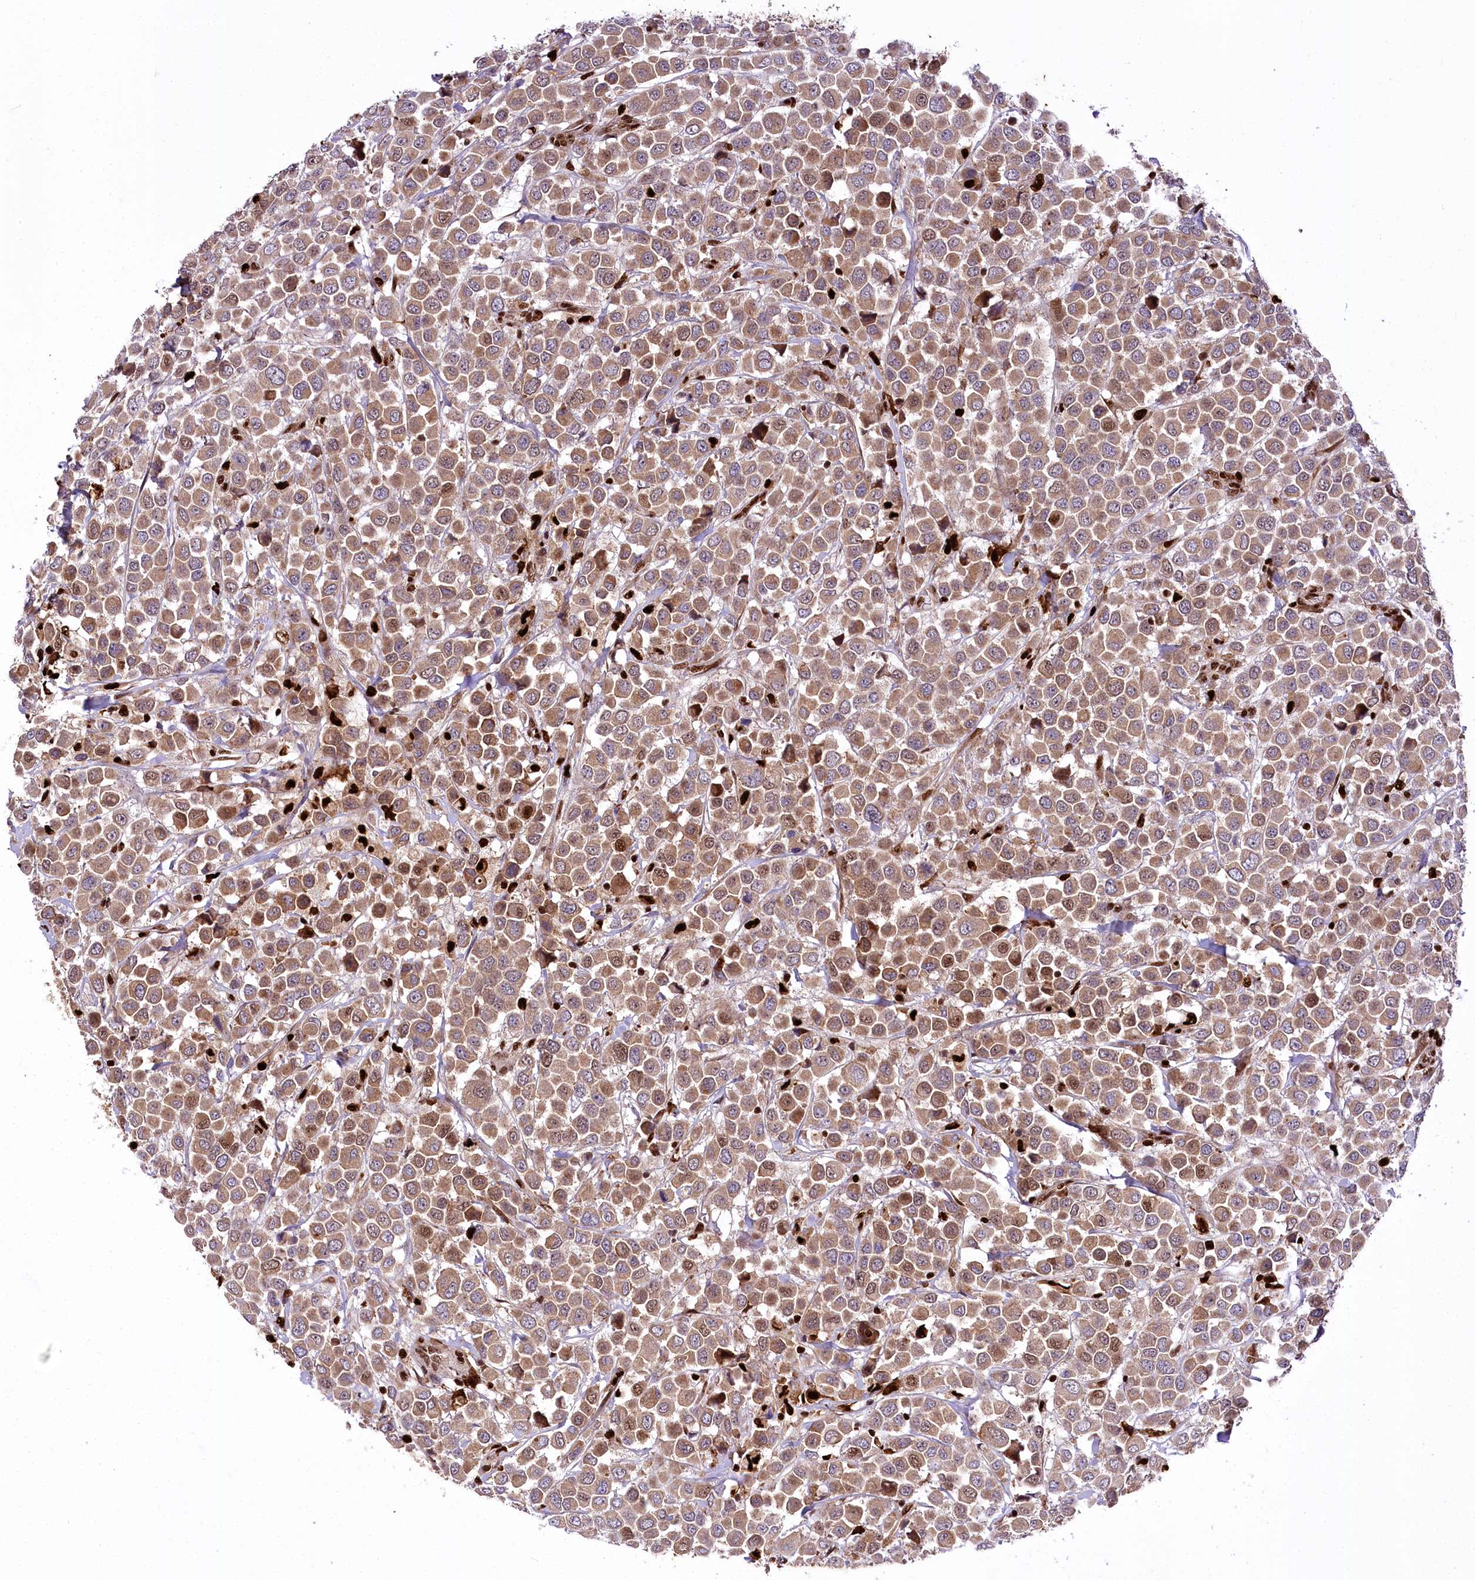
{"staining": {"intensity": "moderate", "quantity": ">75%", "location": "cytoplasmic/membranous"}, "tissue": "breast cancer", "cell_type": "Tumor cells", "image_type": "cancer", "snomed": [{"axis": "morphology", "description": "Duct carcinoma"}, {"axis": "topography", "description": "Breast"}], "caption": "The micrograph exhibits a brown stain indicating the presence of a protein in the cytoplasmic/membranous of tumor cells in breast cancer (invasive ductal carcinoma). (DAB IHC with brightfield microscopy, high magnification).", "gene": "FIGN", "patient": {"sex": "female", "age": 61}}